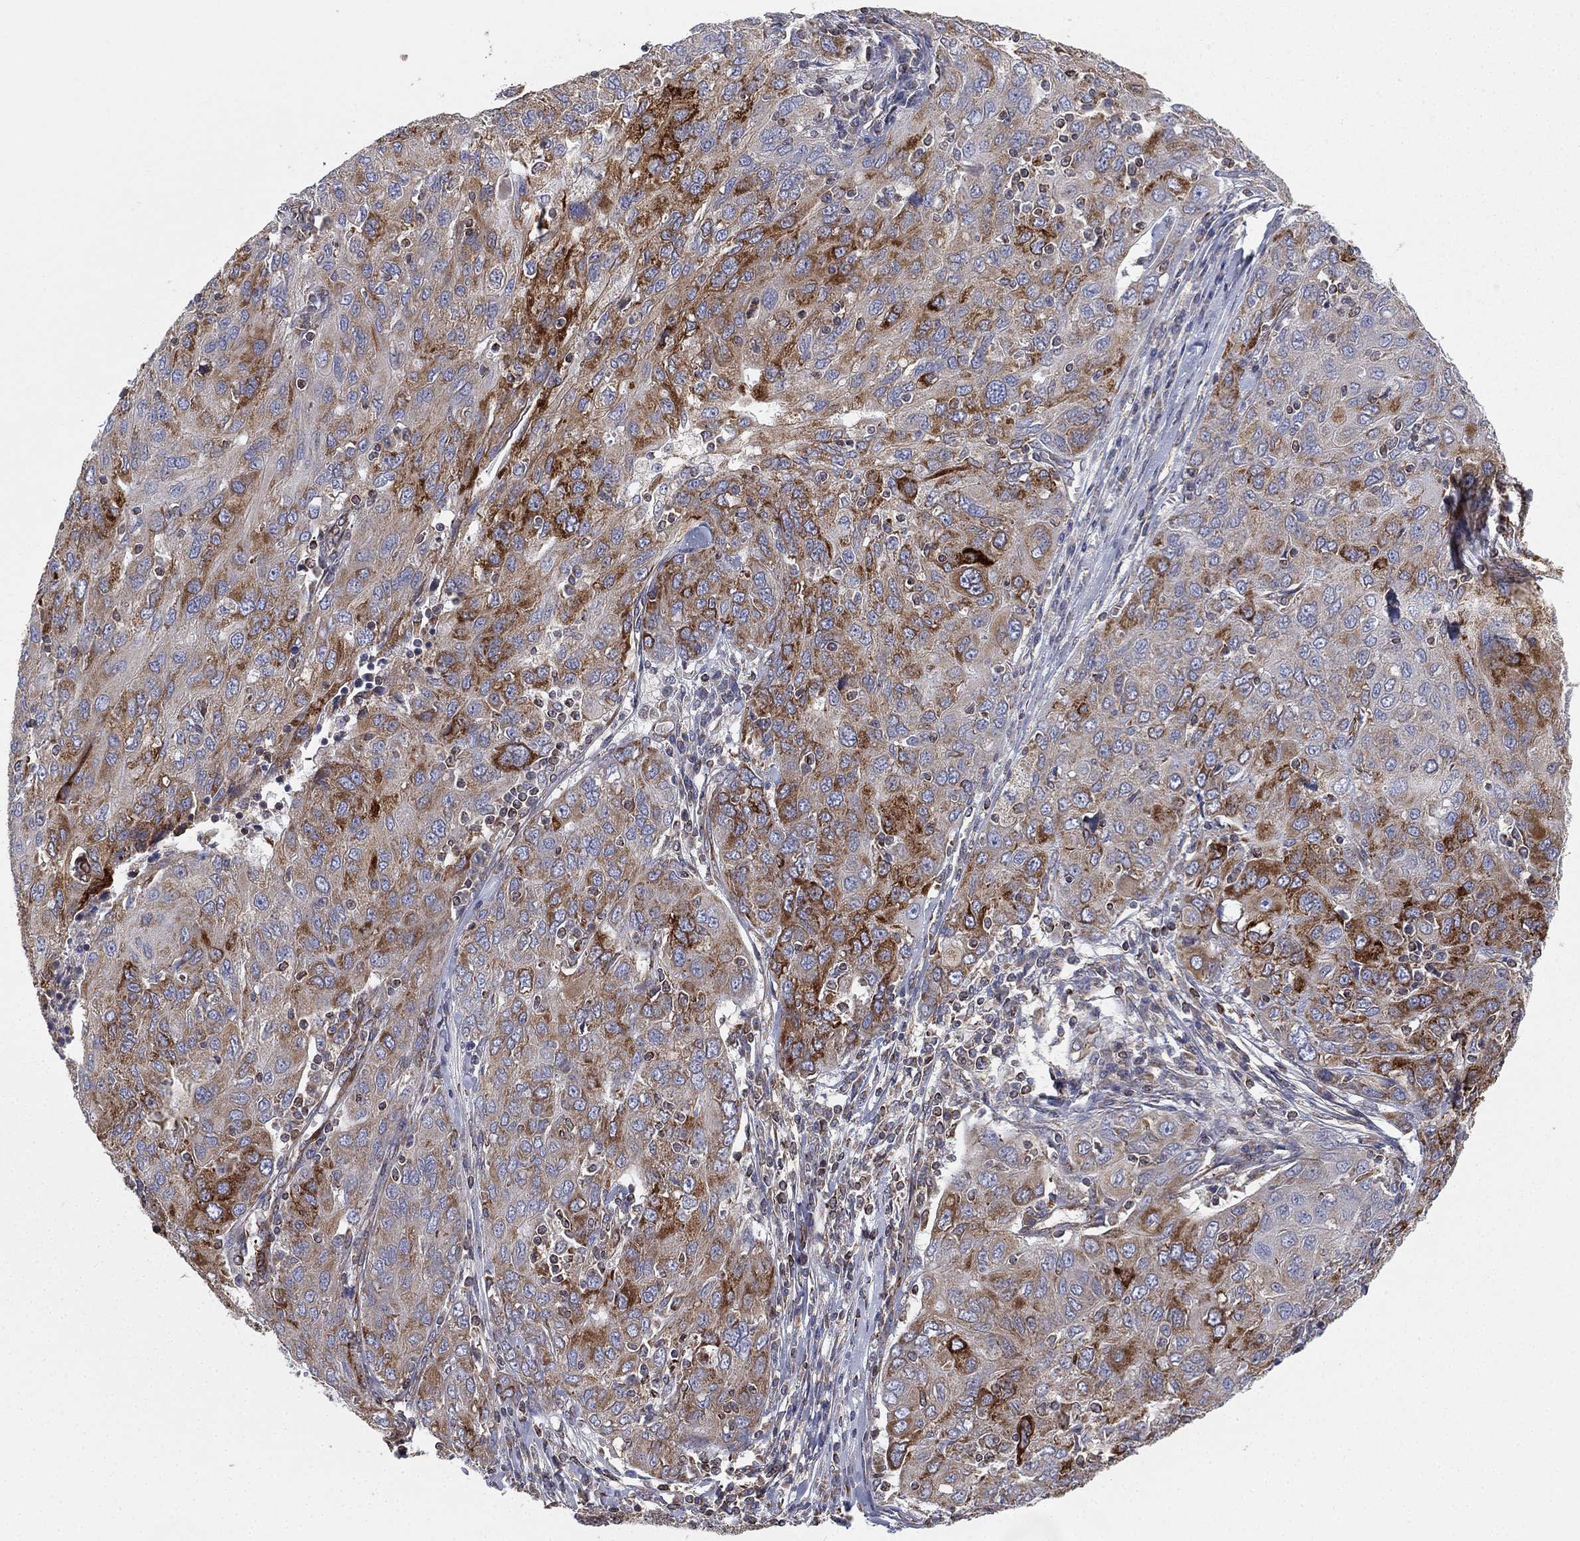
{"staining": {"intensity": "strong", "quantity": "<25%", "location": "cytoplasmic/membranous"}, "tissue": "ovarian cancer", "cell_type": "Tumor cells", "image_type": "cancer", "snomed": [{"axis": "morphology", "description": "Carcinoma, endometroid"}, {"axis": "topography", "description": "Ovary"}], "caption": "An immunohistochemistry (IHC) histopathology image of tumor tissue is shown. Protein staining in brown labels strong cytoplasmic/membranous positivity in ovarian cancer (endometroid carcinoma) within tumor cells.", "gene": "CYB5B", "patient": {"sex": "female", "age": 50}}